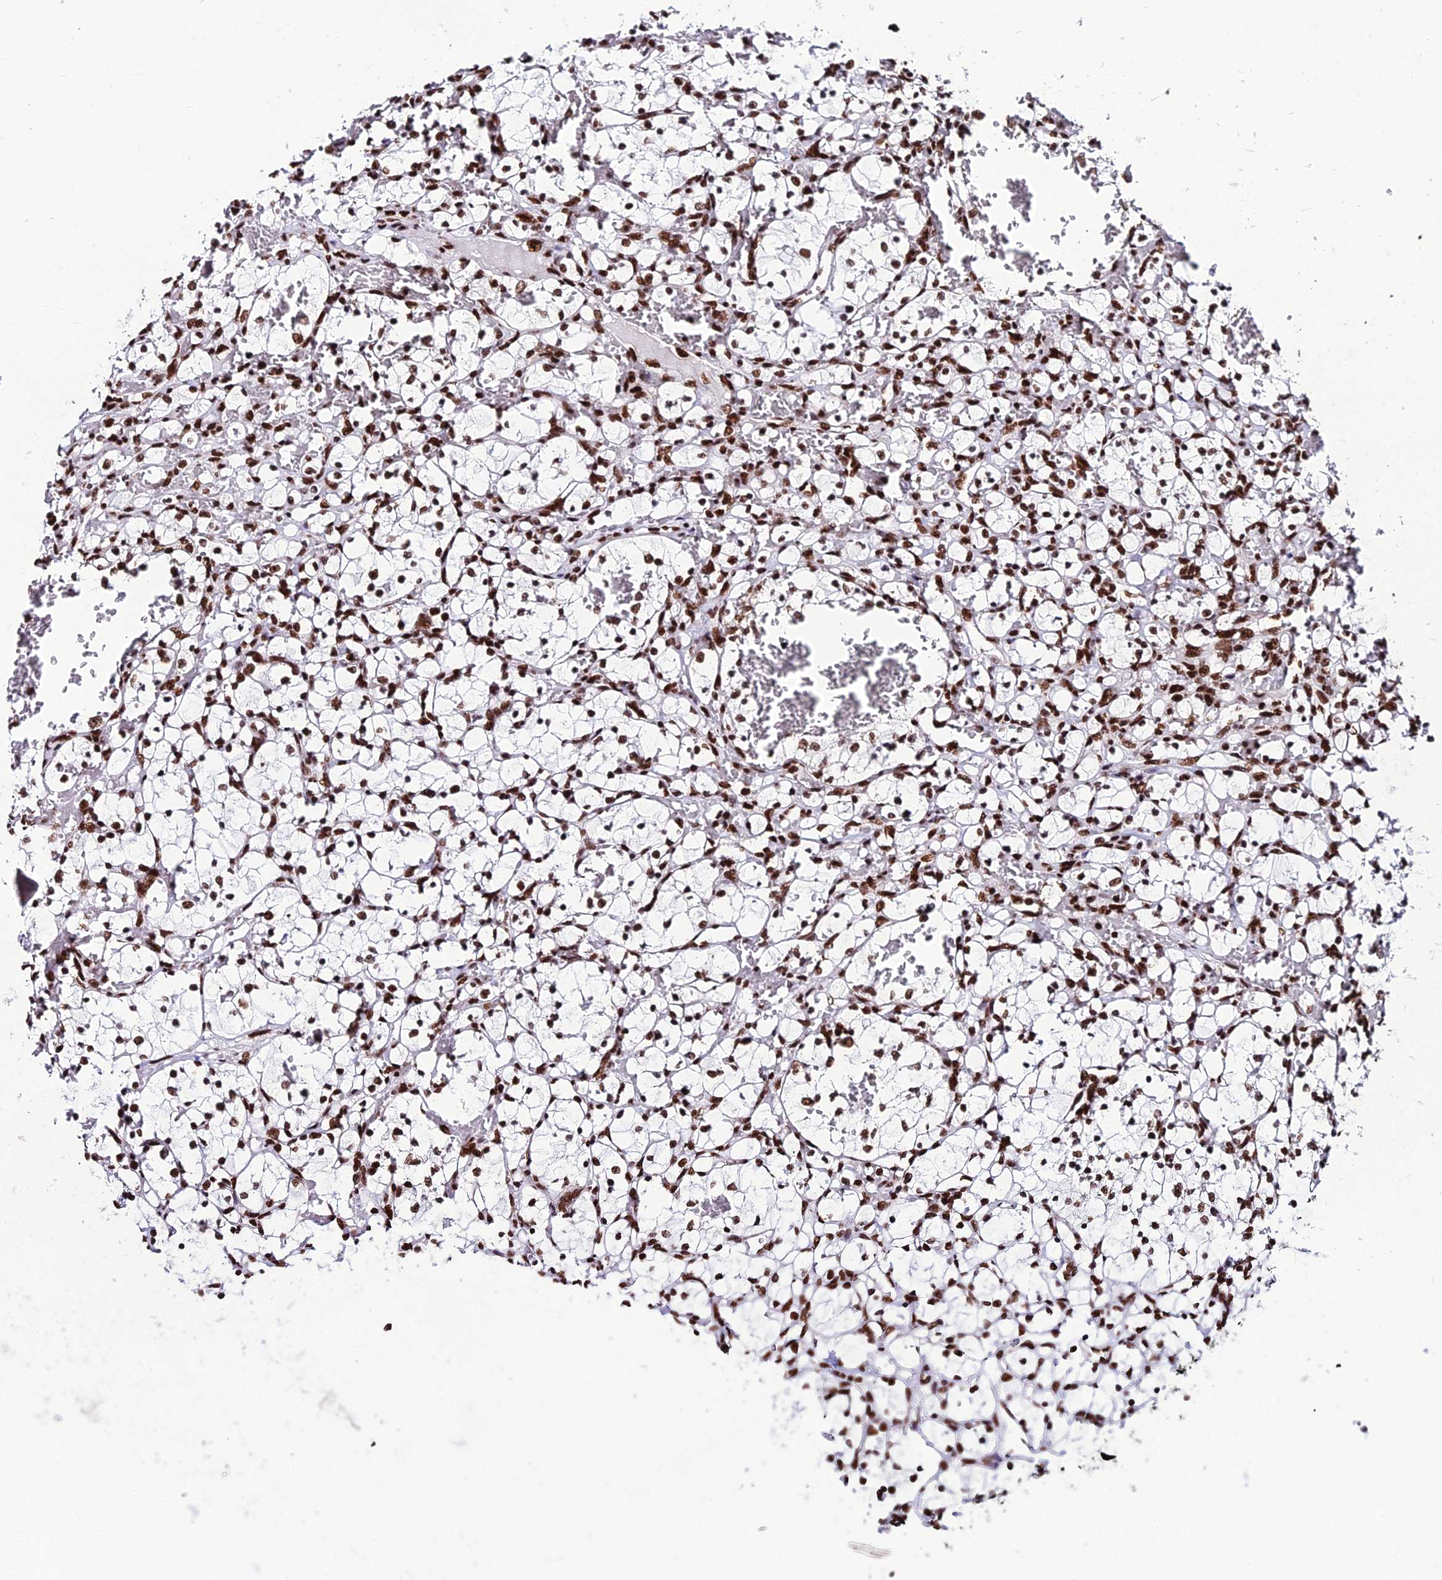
{"staining": {"intensity": "strong", "quantity": ">75%", "location": "nuclear"}, "tissue": "renal cancer", "cell_type": "Tumor cells", "image_type": "cancer", "snomed": [{"axis": "morphology", "description": "Adenocarcinoma, NOS"}, {"axis": "topography", "description": "Kidney"}], "caption": "Protein staining of renal cancer tissue shows strong nuclear positivity in approximately >75% of tumor cells. (brown staining indicates protein expression, while blue staining denotes nuclei).", "gene": "HNRNPH1", "patient": {"sex": "female", "age": 69}}